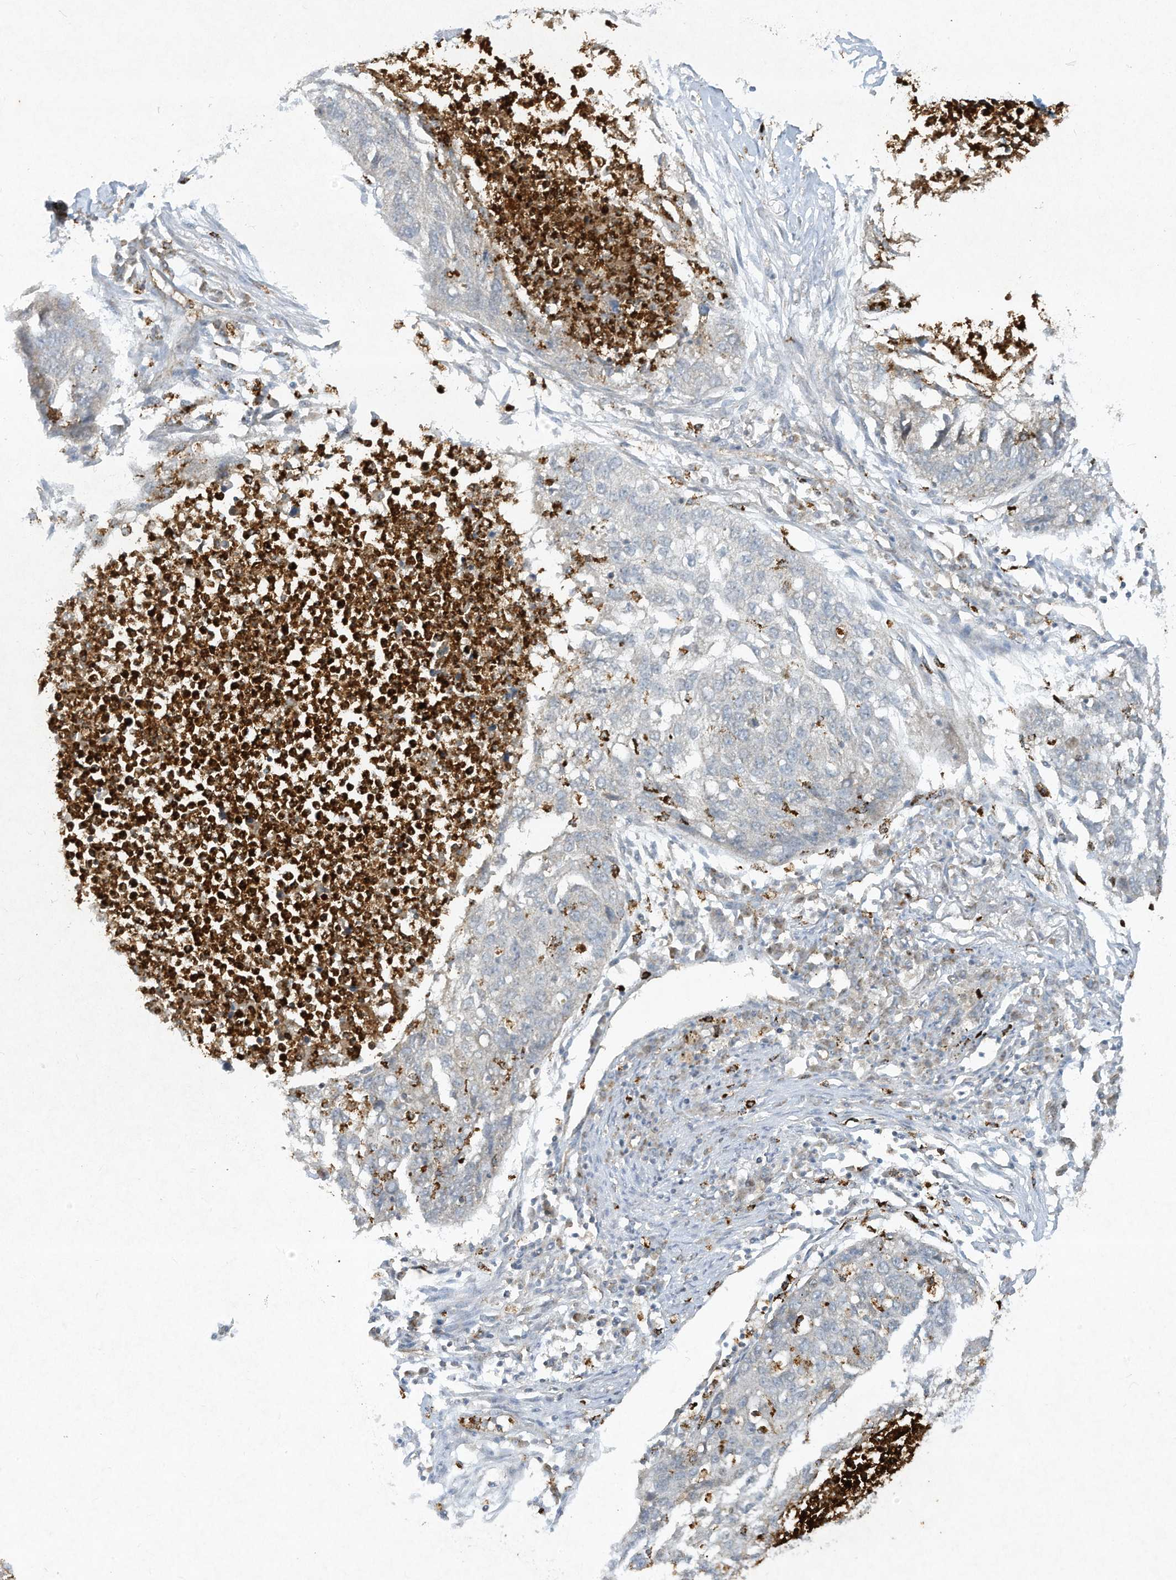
{"staining": {"intensity": "negative", "quantity": "none", "location": "none"}, "tissue": "lung cancer", "cell_type": "Tumor cells", "image_type": "cancer", "snomed": [{"axis": "morphology", "description": "Squamous cell carcinoma, NOS"}, {"axis": "topography", "description": "Lung"}], "caption": "IHC photomicrograph of neoplastic tissue: human squamous cell carcinoma (lung) stained with DAB (3,3'-diaminobenzidine) displays no significant protein positivity in tumor cells.", "gene": "CHRNA4", "patient": {"sex": "female", "age": 63}}